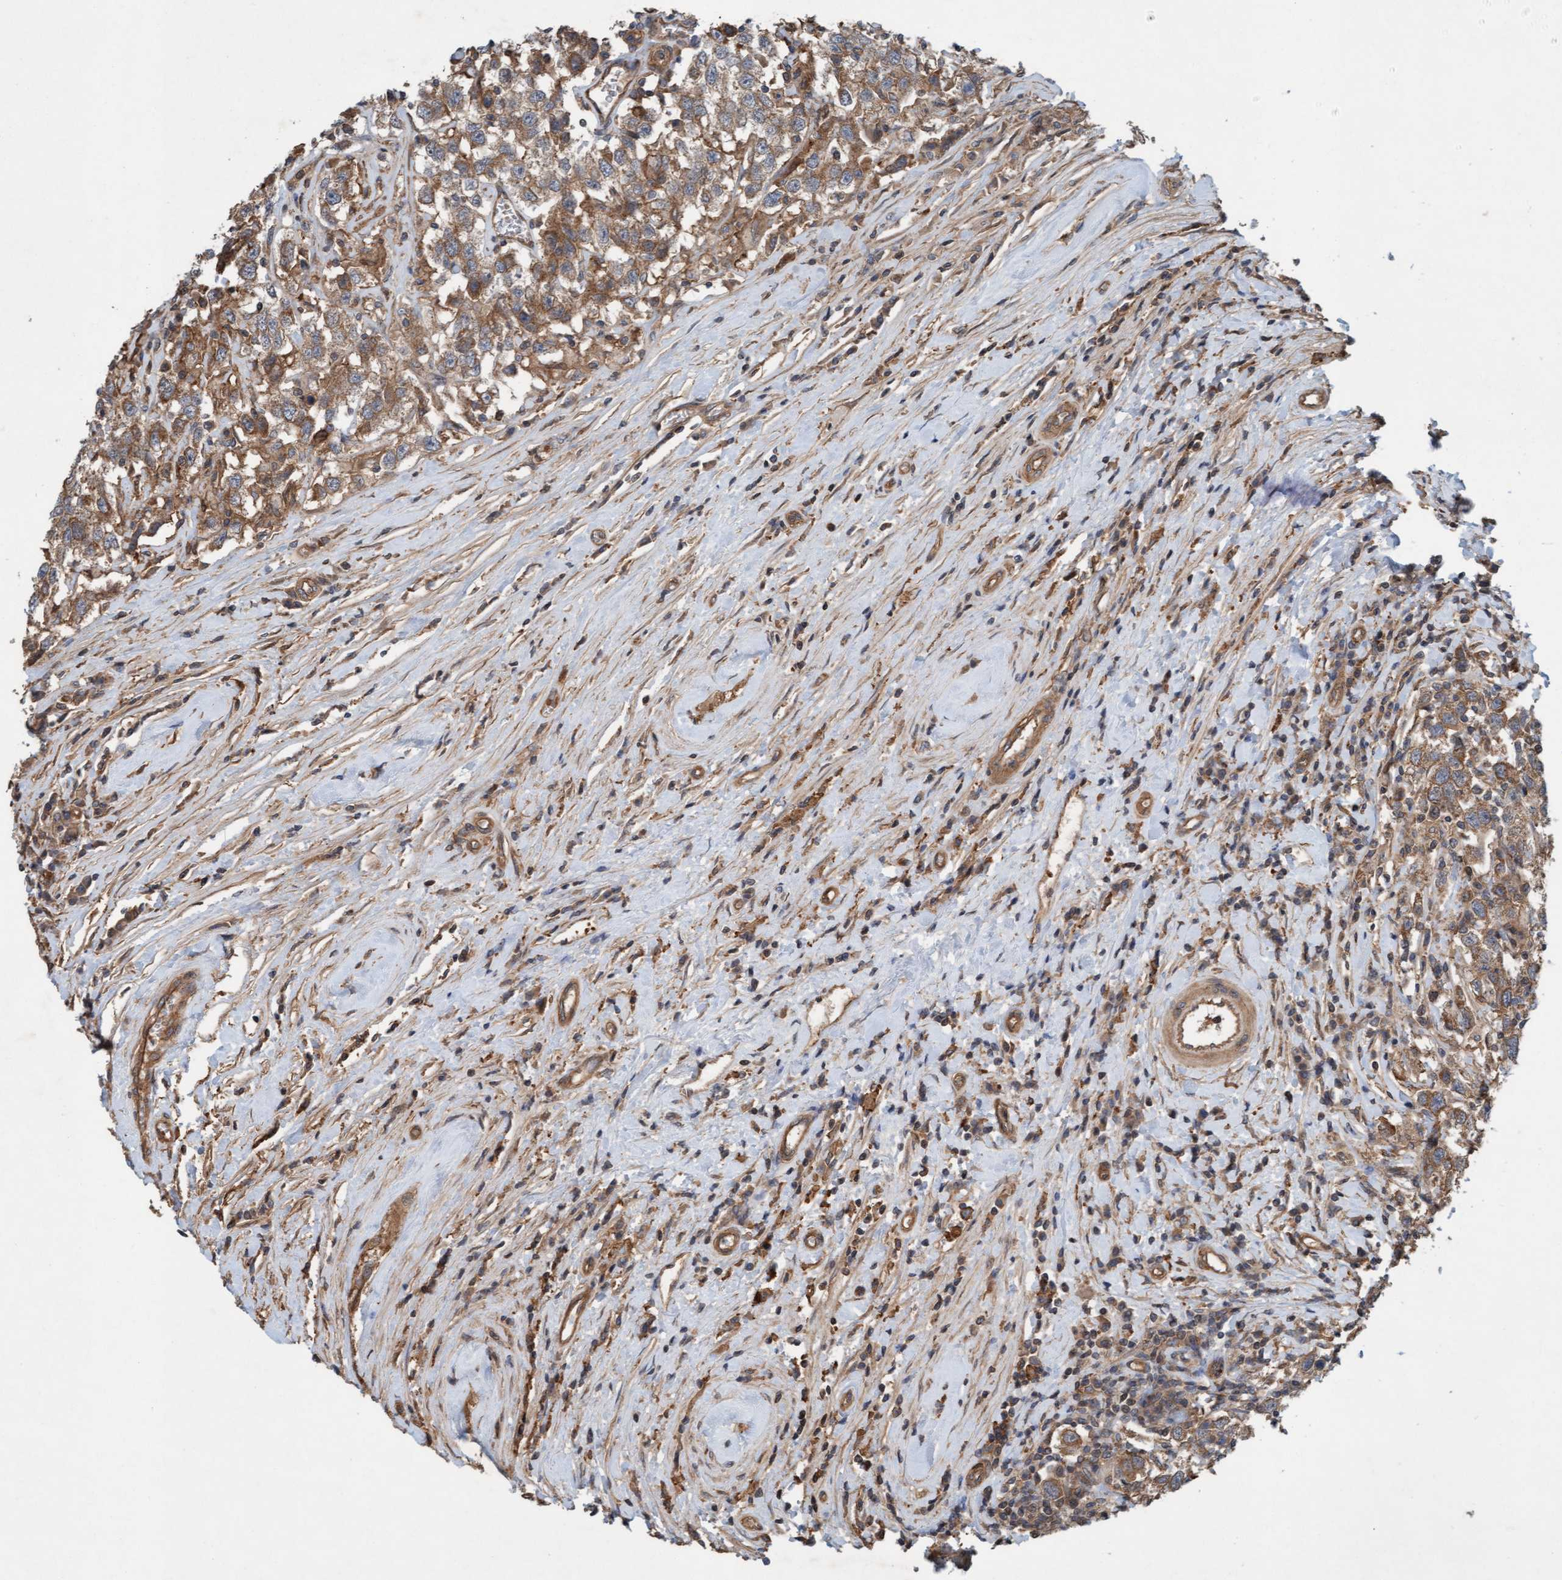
{"staining": {"intensity": "moderate", "quantity": ">75%", "location": "cytoplasmic/membranous"}, "tissue": "testis cancer", "cell_type": "Tumor cells", "image_type": "cancer", "snomed": [{"axis": "morphology", "description": "Seminoma, NOS"}, {"axis": "topography", "description": "Testis"}], "caption": "Immunohistochemical staining of human testis cancer (seminoma) reveals medium levels of moderate cytoplasmic/membranous protein staining in about >75% of tumor cells.", "gene": "ERAL1", "patient": {"sex": "male", "age": 41}}